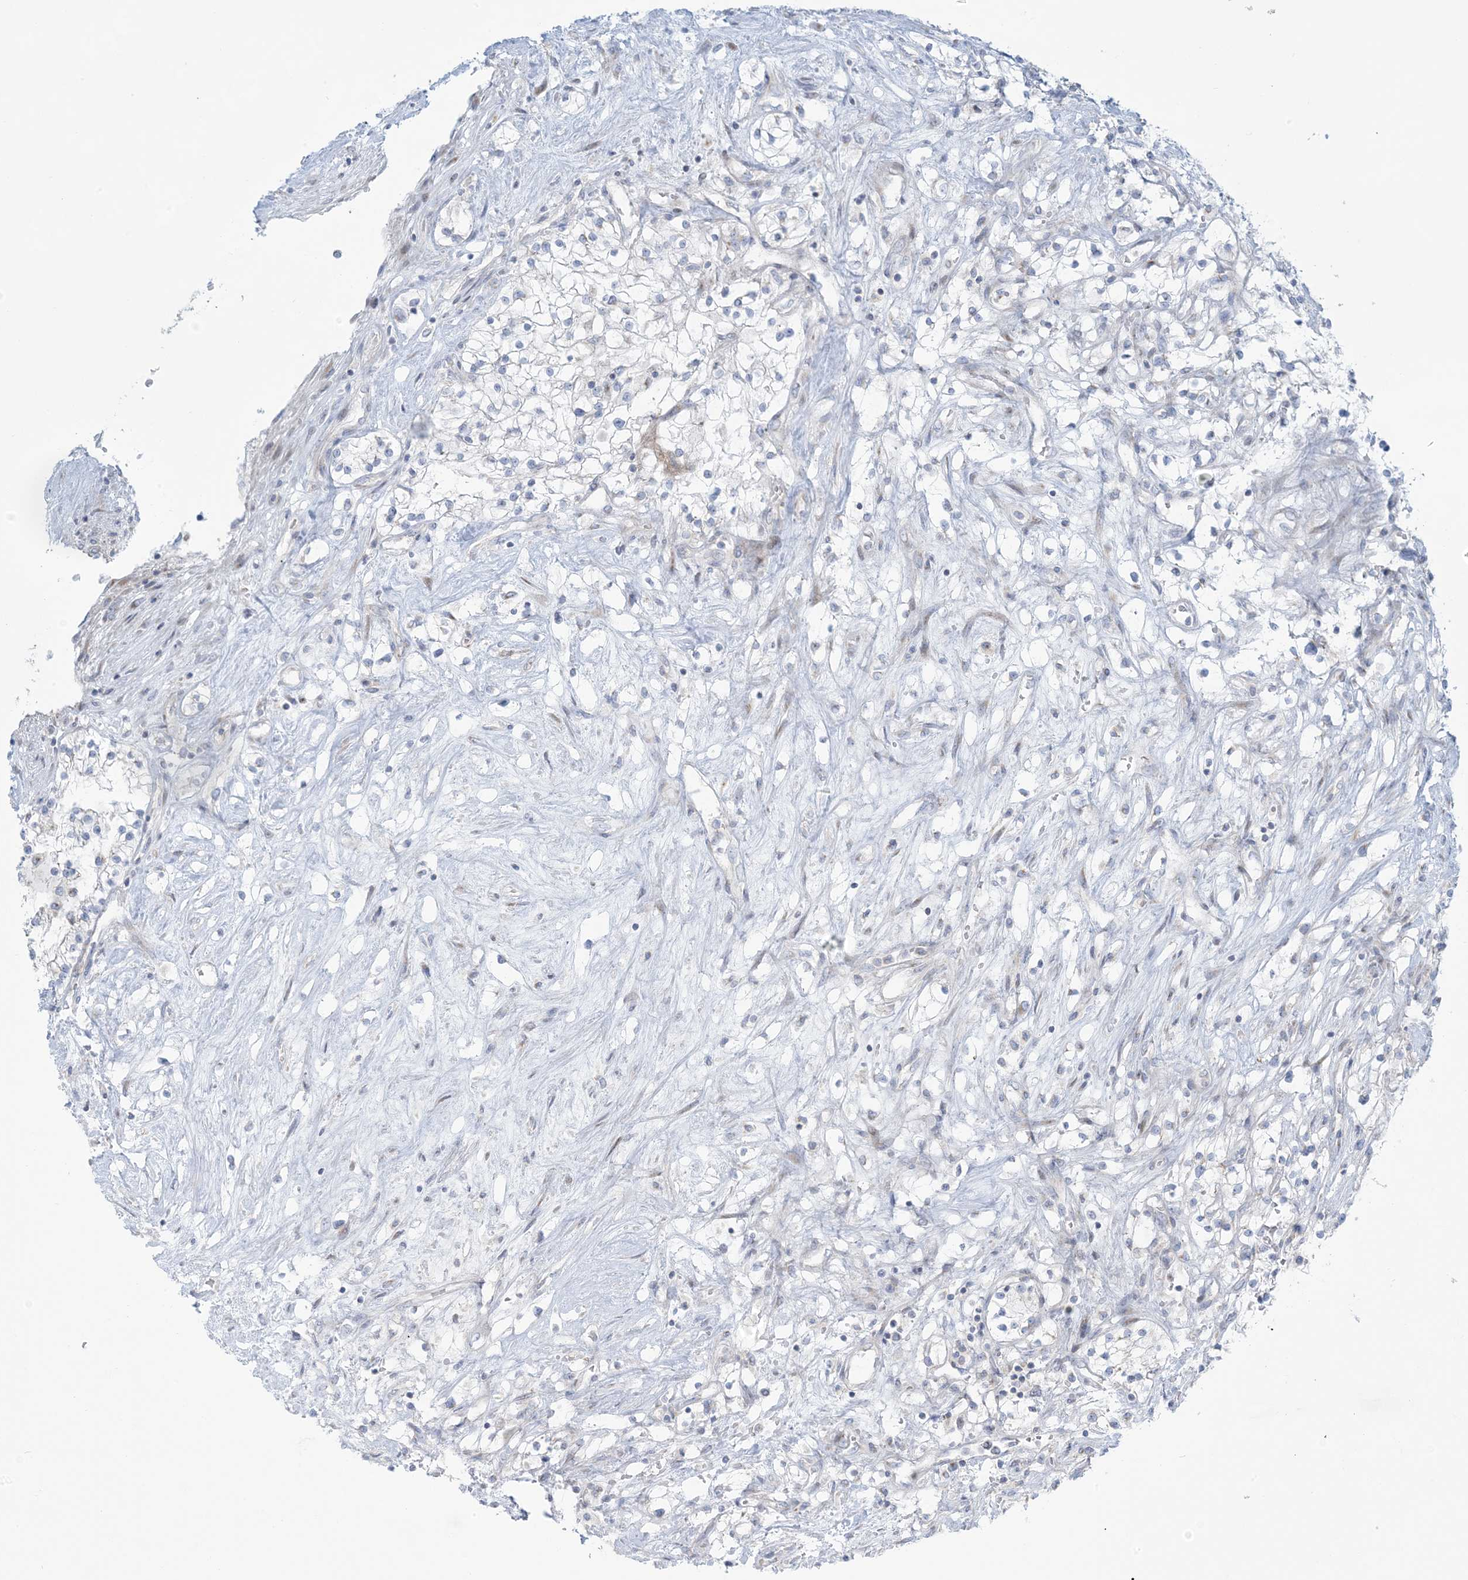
{"staining": {"intensity": "negative", "quantity": "none", "location": "none"}, "tissue": "renal cancer", "cell_type": "Tumor cells", "image_type": "cancer", "snomed": [{"axis": "morphology", "description": "Normal tissue, NOS"}, {"axis": "morphology", "description": "Adenocarcinoma, NOS"}, {"axis": "topography", "description": "Kidney"}], "caption": "This is an IHC photomicrograph of adenocarcinoma (renal). There is no expression in tumor cells.", "gene": "AFTPH", "patient": {"sex": "male", "age": 68}}